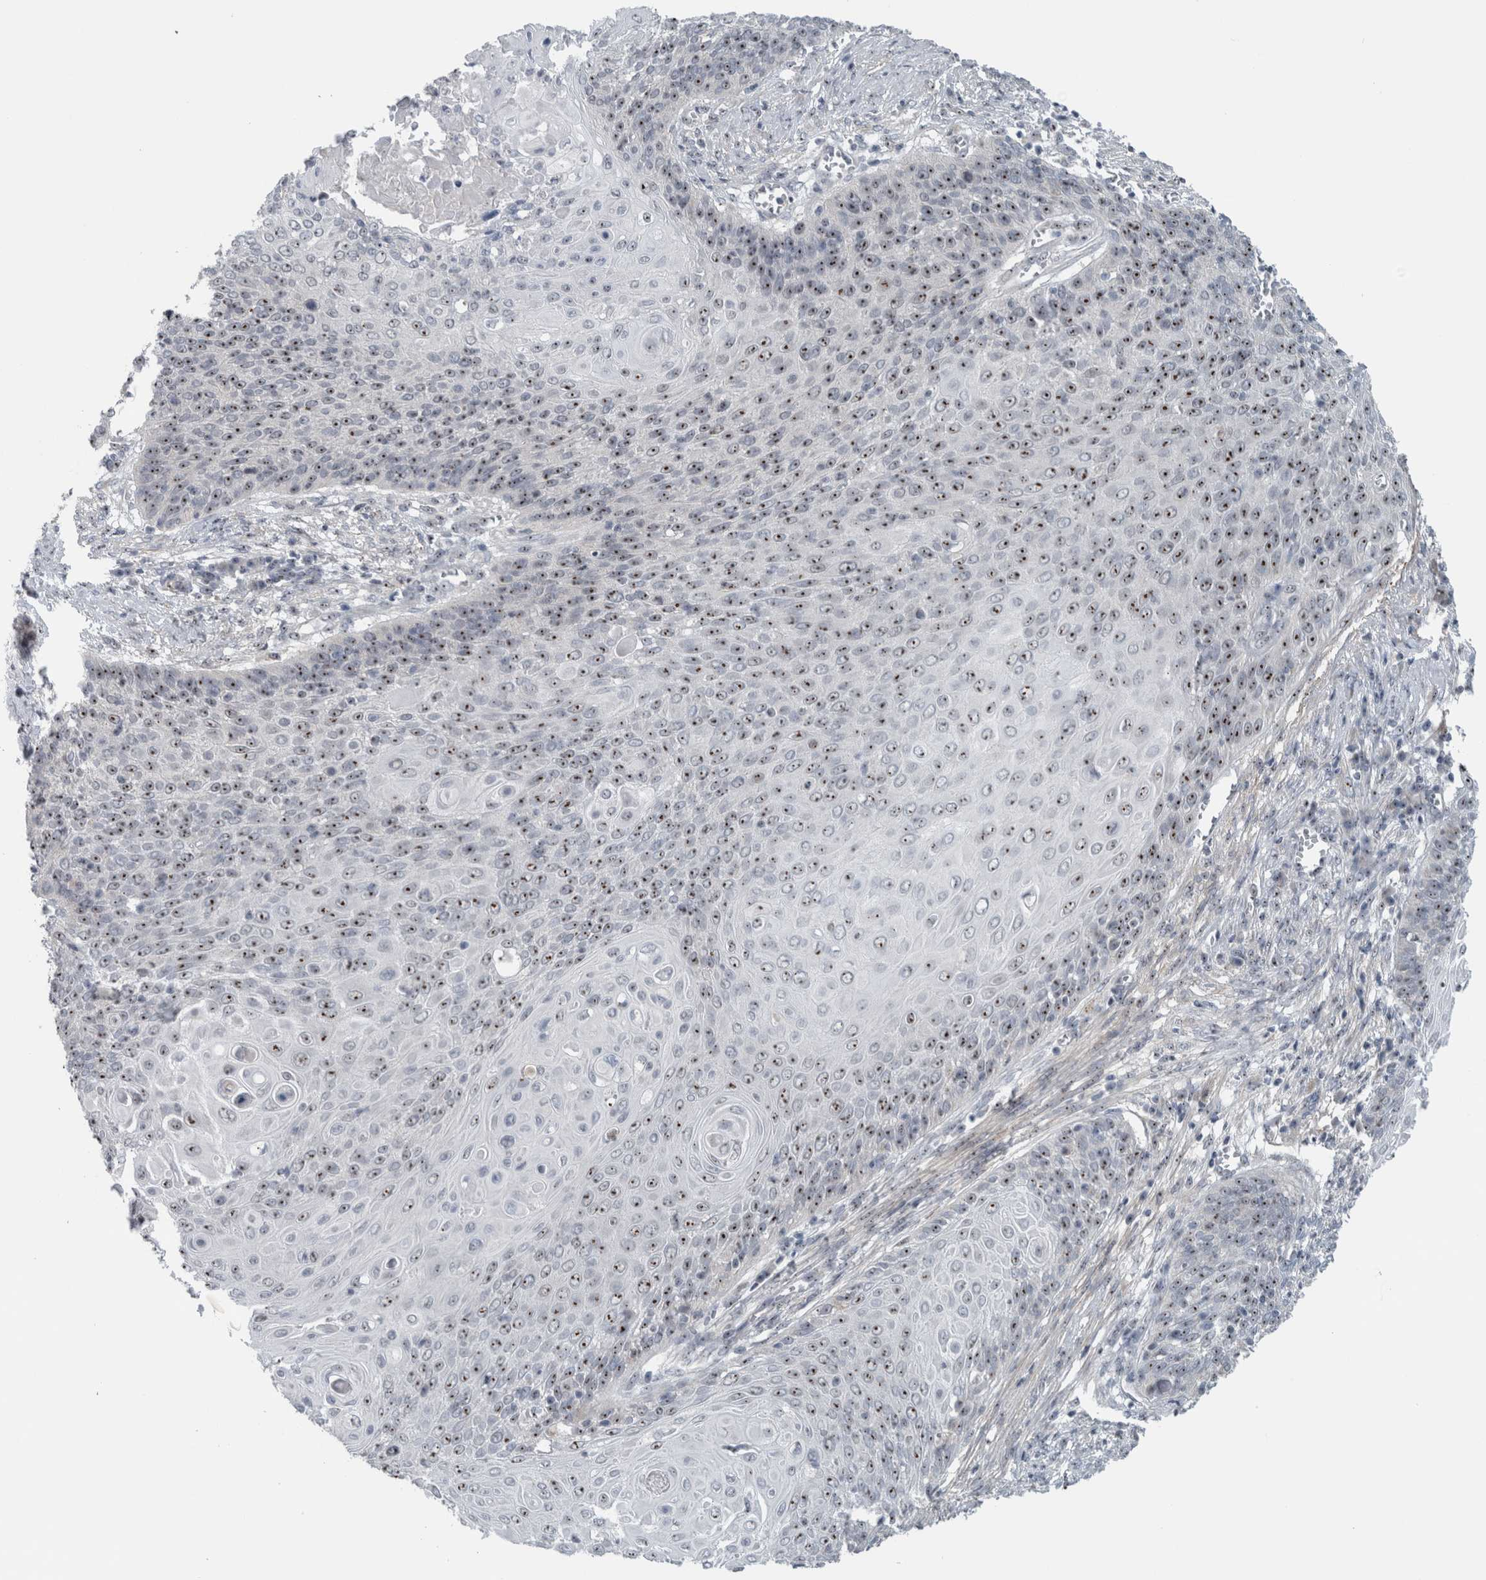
{"staining": {"intensity": "moderate", "quantity": ">75%", "location": "nuclear"}, "tissue": "cervical cancer", "cell_type": "Tumor cells", "image_type": "cancer", "snomed": [{"axis": "morphology", "description": "Squamous cell carcinoma, NOS"}, {"axis": "topography", "description": "Cervix"}], "caption": "Protein positivity by IHC demonstrates moderate nuclear expression in about >75% of tumor cells in cervical cancer (squamous cell carcinoma).", "gene": "UTP6", "patient": {"sex": "female", "age": 39}}